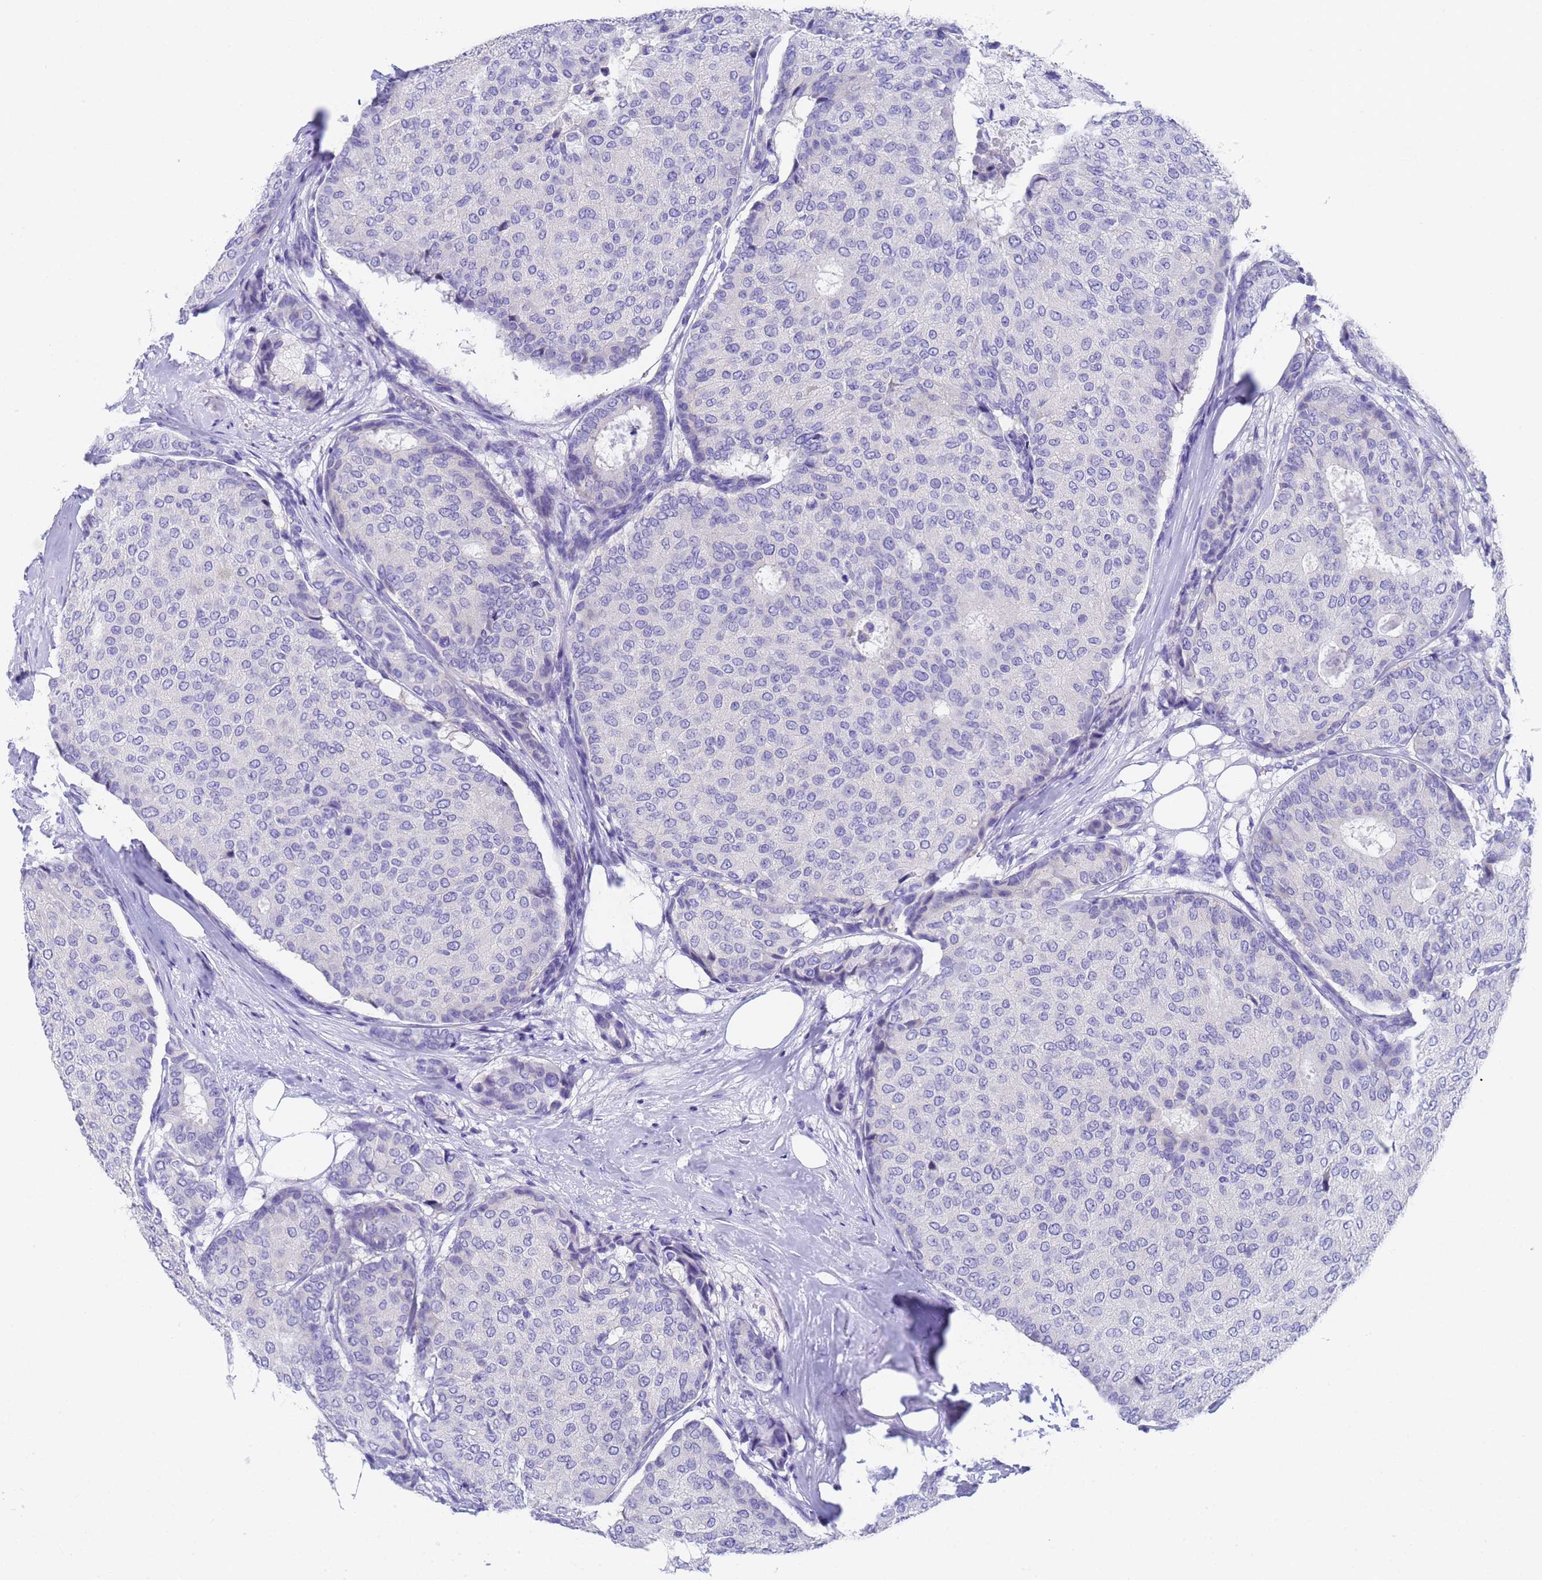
{"staining": {"intensity": "negative", "quantity": "none", "location": "none"}, "tissue": "breast cancer", "cell_type": "Tumor cells", "image_type": "cancer", "snomed": [{"axis": "morphology", "description": "Duct carcinoma"}, {"axis": "topography", "description": "Breast"}], "caption": "IHC image of neoplastic tissue: human breast cancer stained with DAB (3,3'-diaminobenzidine) displays no significant protein expression in tumor cells.", "gene": "STATH", "patient": {"sex": "female", "age": 75}}